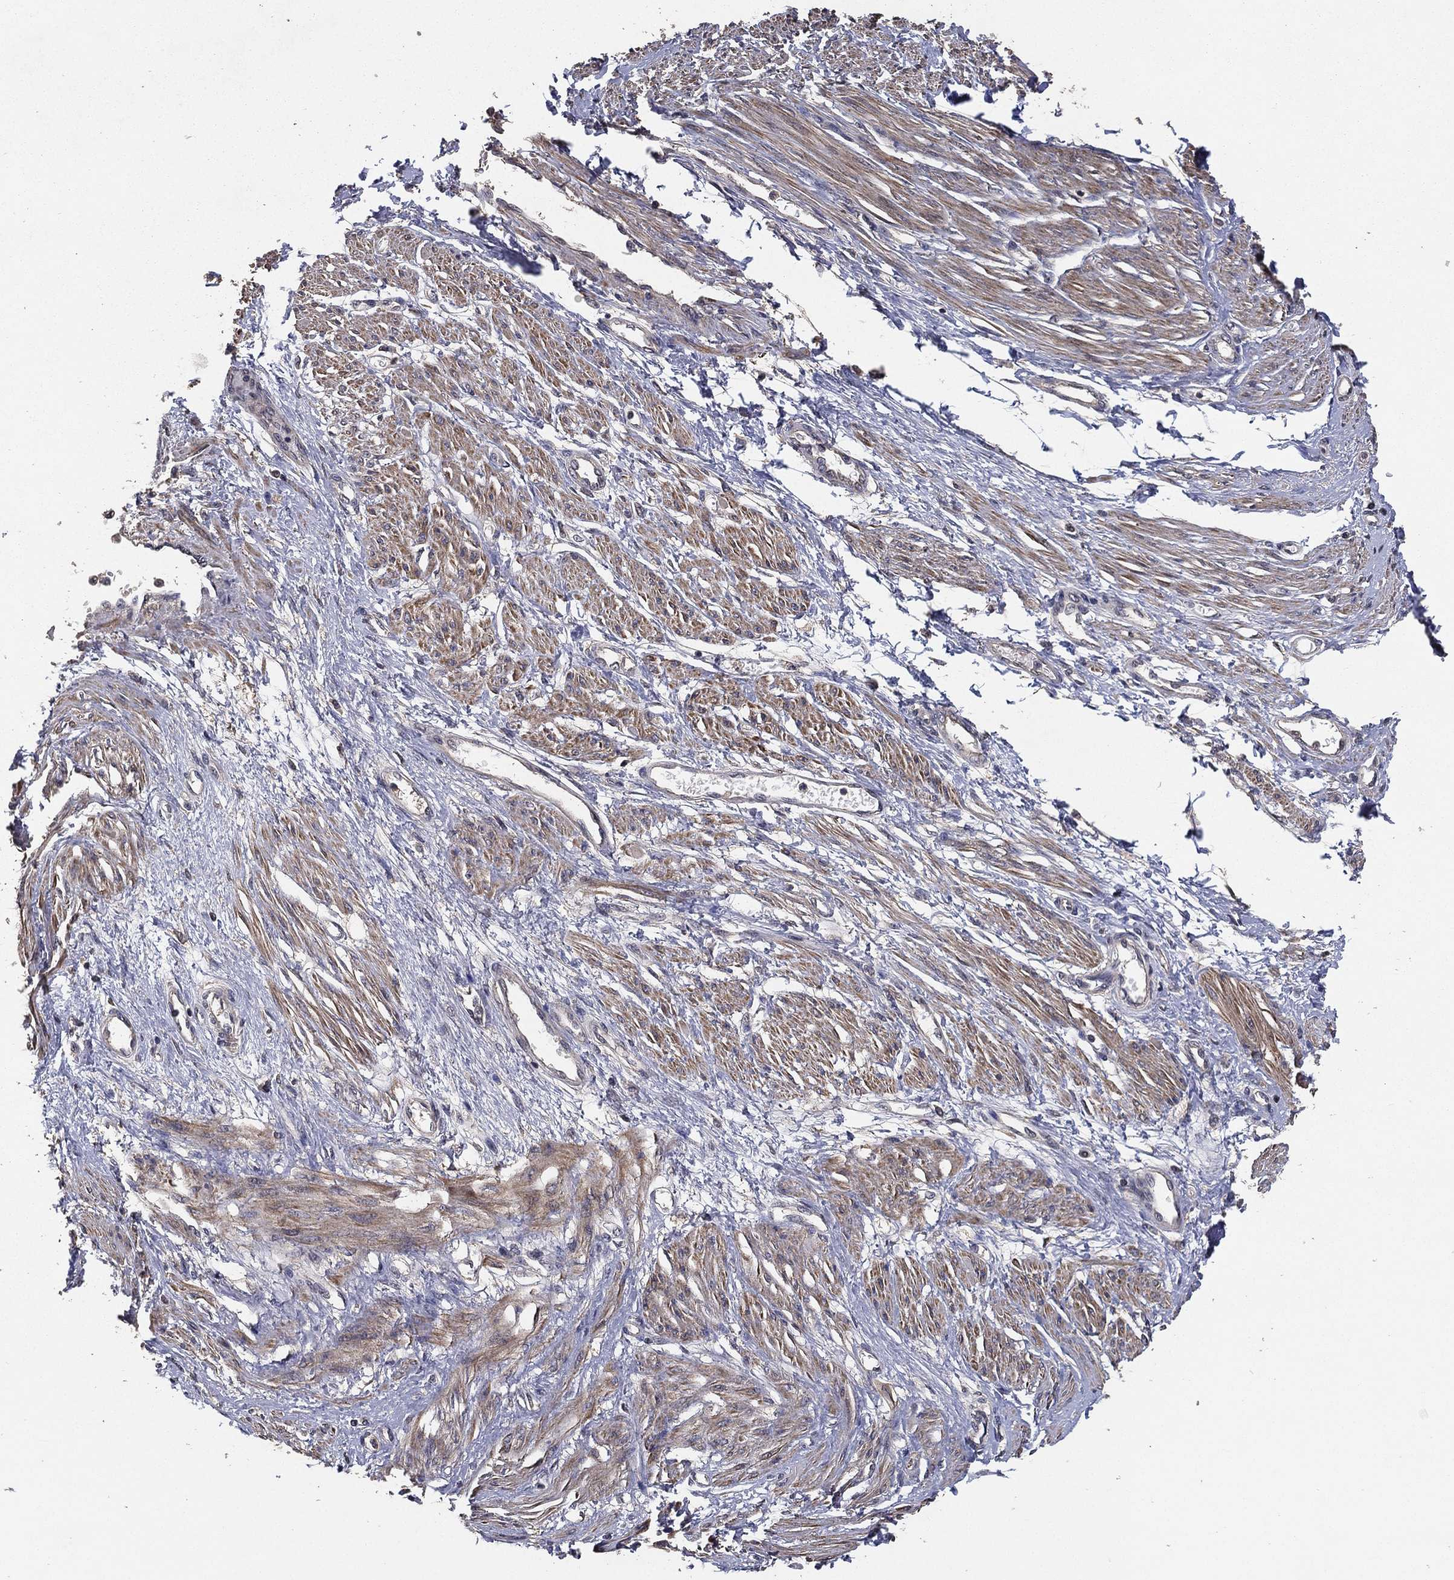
{"staining": {"intensity": "moderate", "quantity": "25%-75%", "location": "cytoplasmic/membranous"}, "tissue": "smooth muscle", "cell_type": "Smooth muscle cells", "image_type": "normal", "snomed": [{"axis": "morphology", "description": "Normal tissue, NOS"}, {"axis": "topography", "description": "Smooth muscle"}, {"axis": "topography", "description": "Uterus"}], "caption": "High-power microscopy captured an IHC image of normal smooth muscle, revealing moderate cytoplasmic/membranous expression in approximately 25%-75% of smooth muscle cells.", "gene": "PCNT", "patient": {"sex": "female", "age": 39}}